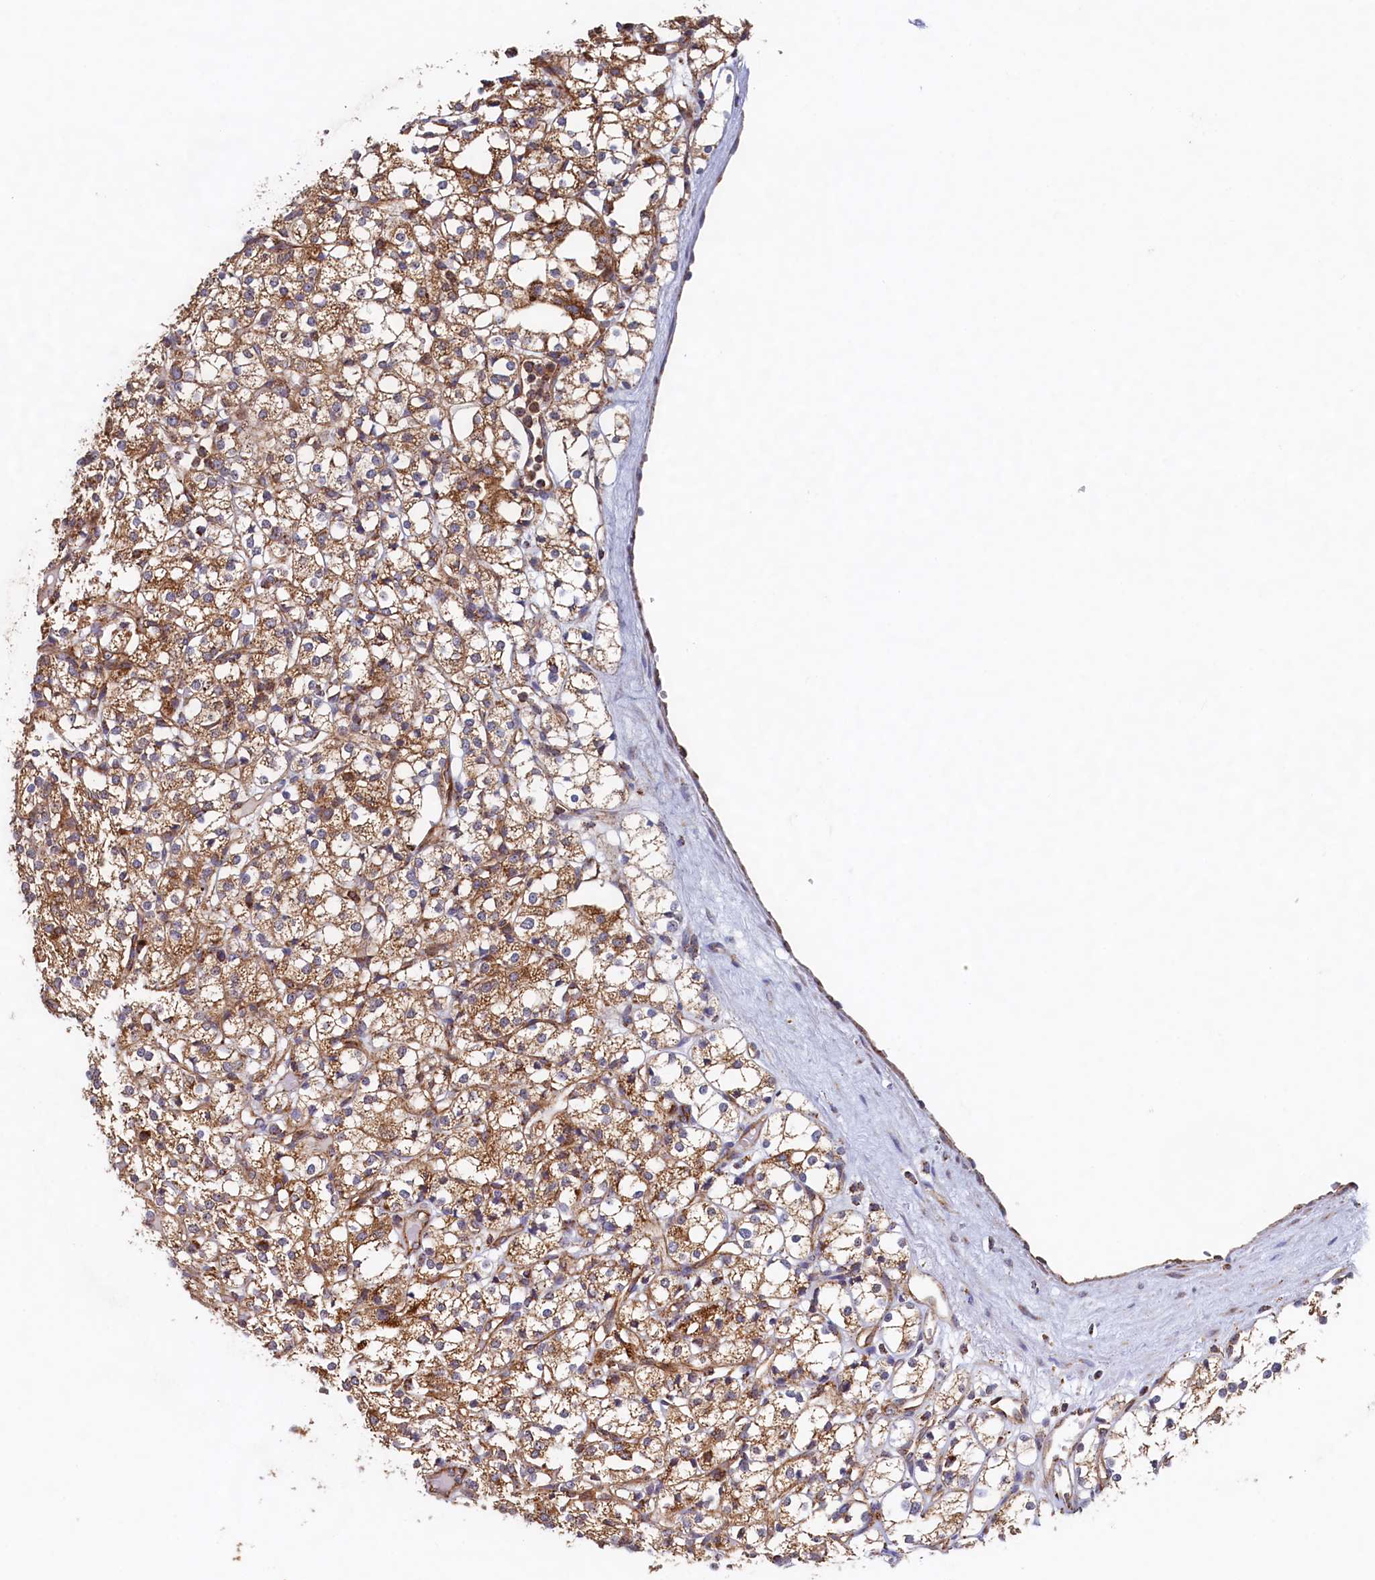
{"staining": {"intensity": "moderate", "quantity": ">75%", "location": "cytoplasmic/membranous"}, "tissue": "renal cancer", "cell_type": "Tumor cells", "image_type": "cancer", "snomed": [{"axis": "morphology", "description": "Adenocarcinoma, NOS"}, {"axis": "topography", "description": "Kidney"}], "caption": "DAB immunohistochemical staining of human adenocarcinoma (renal) demonstrates moderate cytoplasmic/membranous protein staining in approximately >75% of tumor cells.", "gene": "UBE3B", "patient": {"sex": "male", "age": 77}}